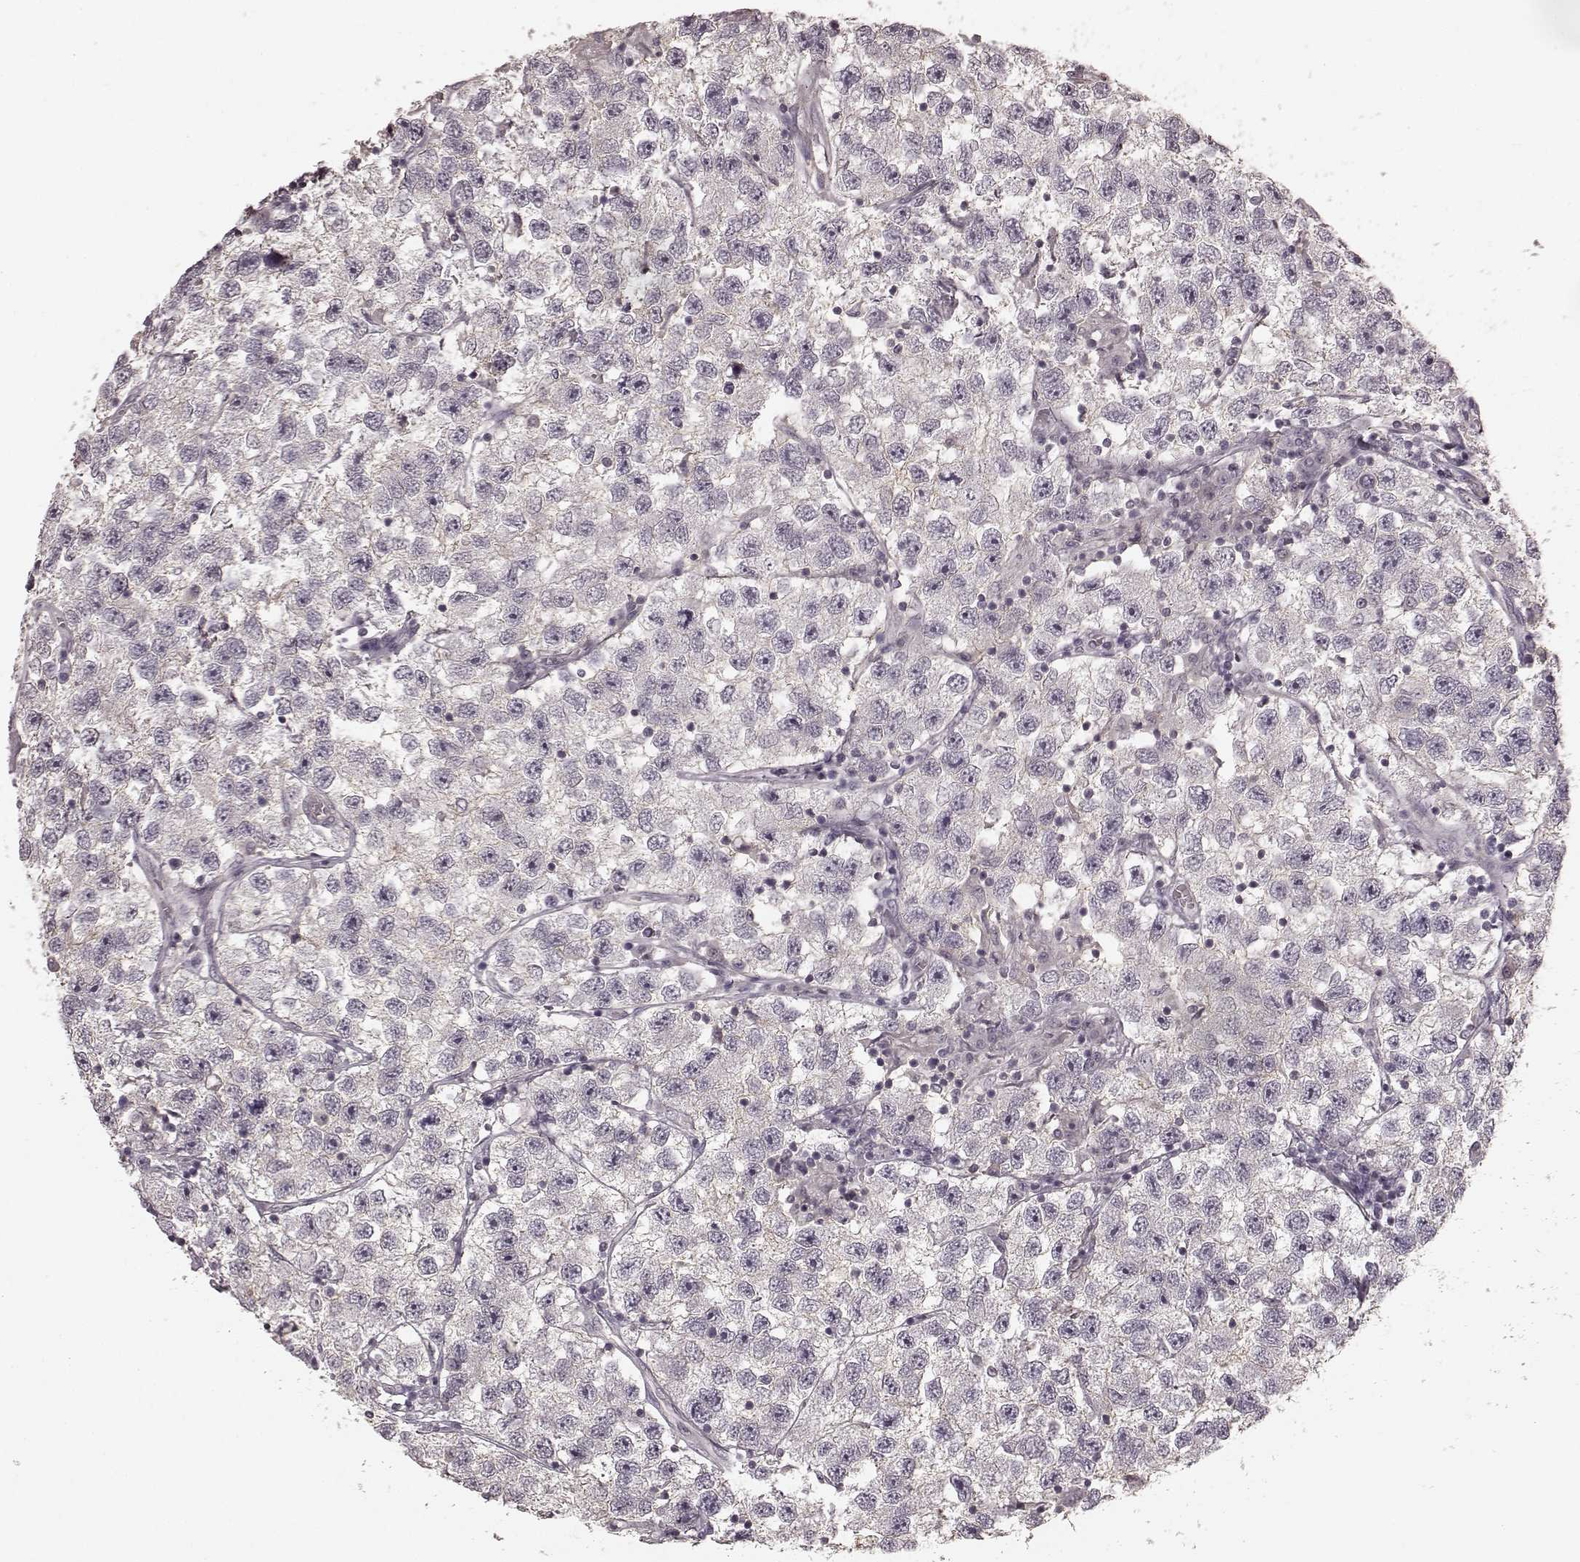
{"staining": {"intensity": "negative", "quantity": "none", "location": "none"}, "tissue": "testis cancer", "cell_type": "Tumor cells", "image_type": "cancer", "snomed": [{"axis": "morphology", "description": "Seminoma, NOS"}, {"axis": "topography", "description": "Testis"}], "caption": "A high-resolution micrograph shows immunohistochemistry staining of testis seminoma, which displays no significant staining in tumor cells. The staining was performed using DAB (3,3'-diaminobenzidine) to visualize the protein expression in brown, while the nuclei were stained in blue with hematoxylin (Magnification: 20x).", "gene": "PRKCE", "patient": {"sex": "male", "age": 26}}